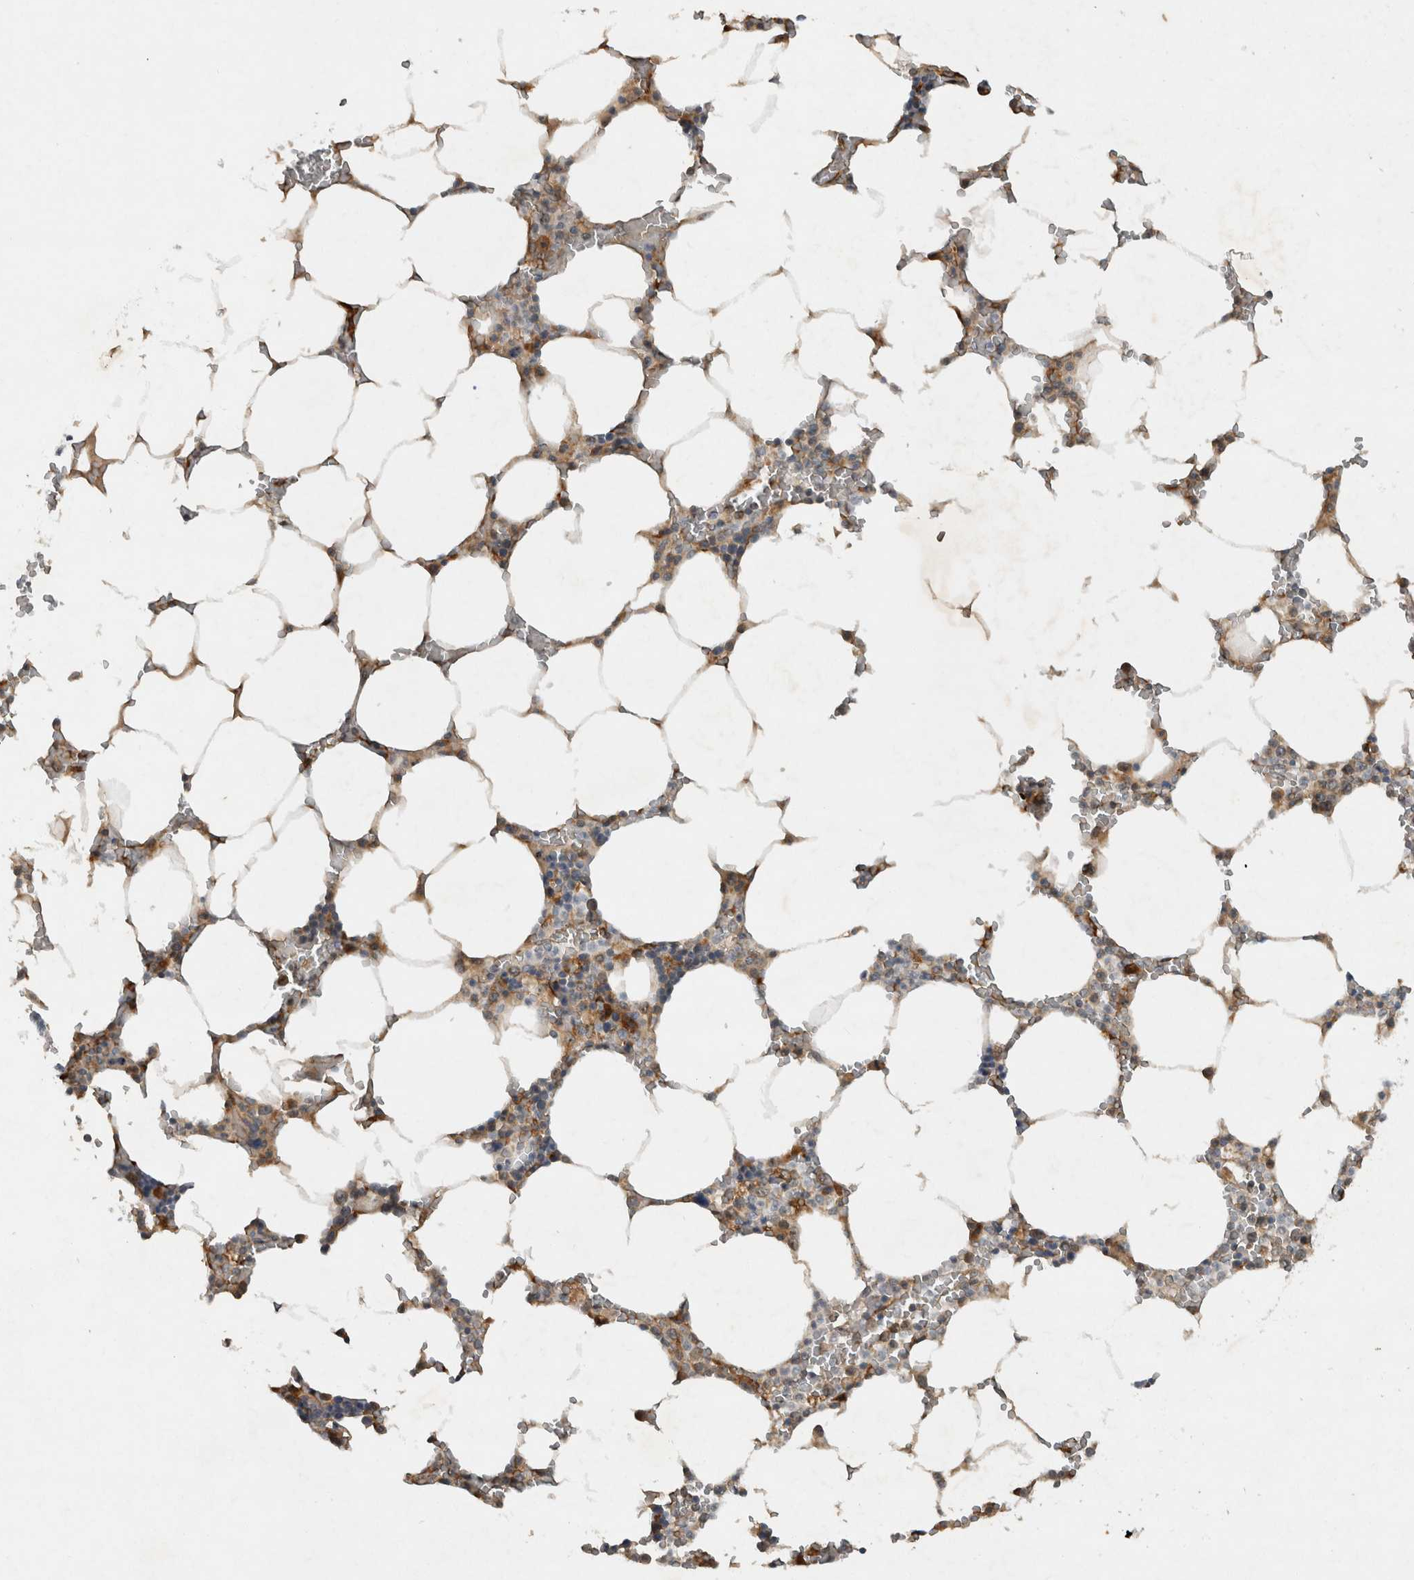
{"staining": {"intensity": "strong", "quantity": "<25%", "location": "cytoplasmic/membranous"}, "tissue": "bone marrow", "cell_type": "Hematopoietic cells", "image_type": "normal", "snomed": [{"axis": "morphology", "description": "Normal tissue, NOS"}, {"axis": "topography", "description": "Bone marrow"}], "caption": "DAB (3,3'-diaminobenzidine) immunohistochemical staining of unremarkable bone marrow demonstrates strong cytoplasmic/membranous protein staining in about <25% of hematopoietic cells.", "gene": "GPR137B", "patient": {"sex": "male", "age": 70}}